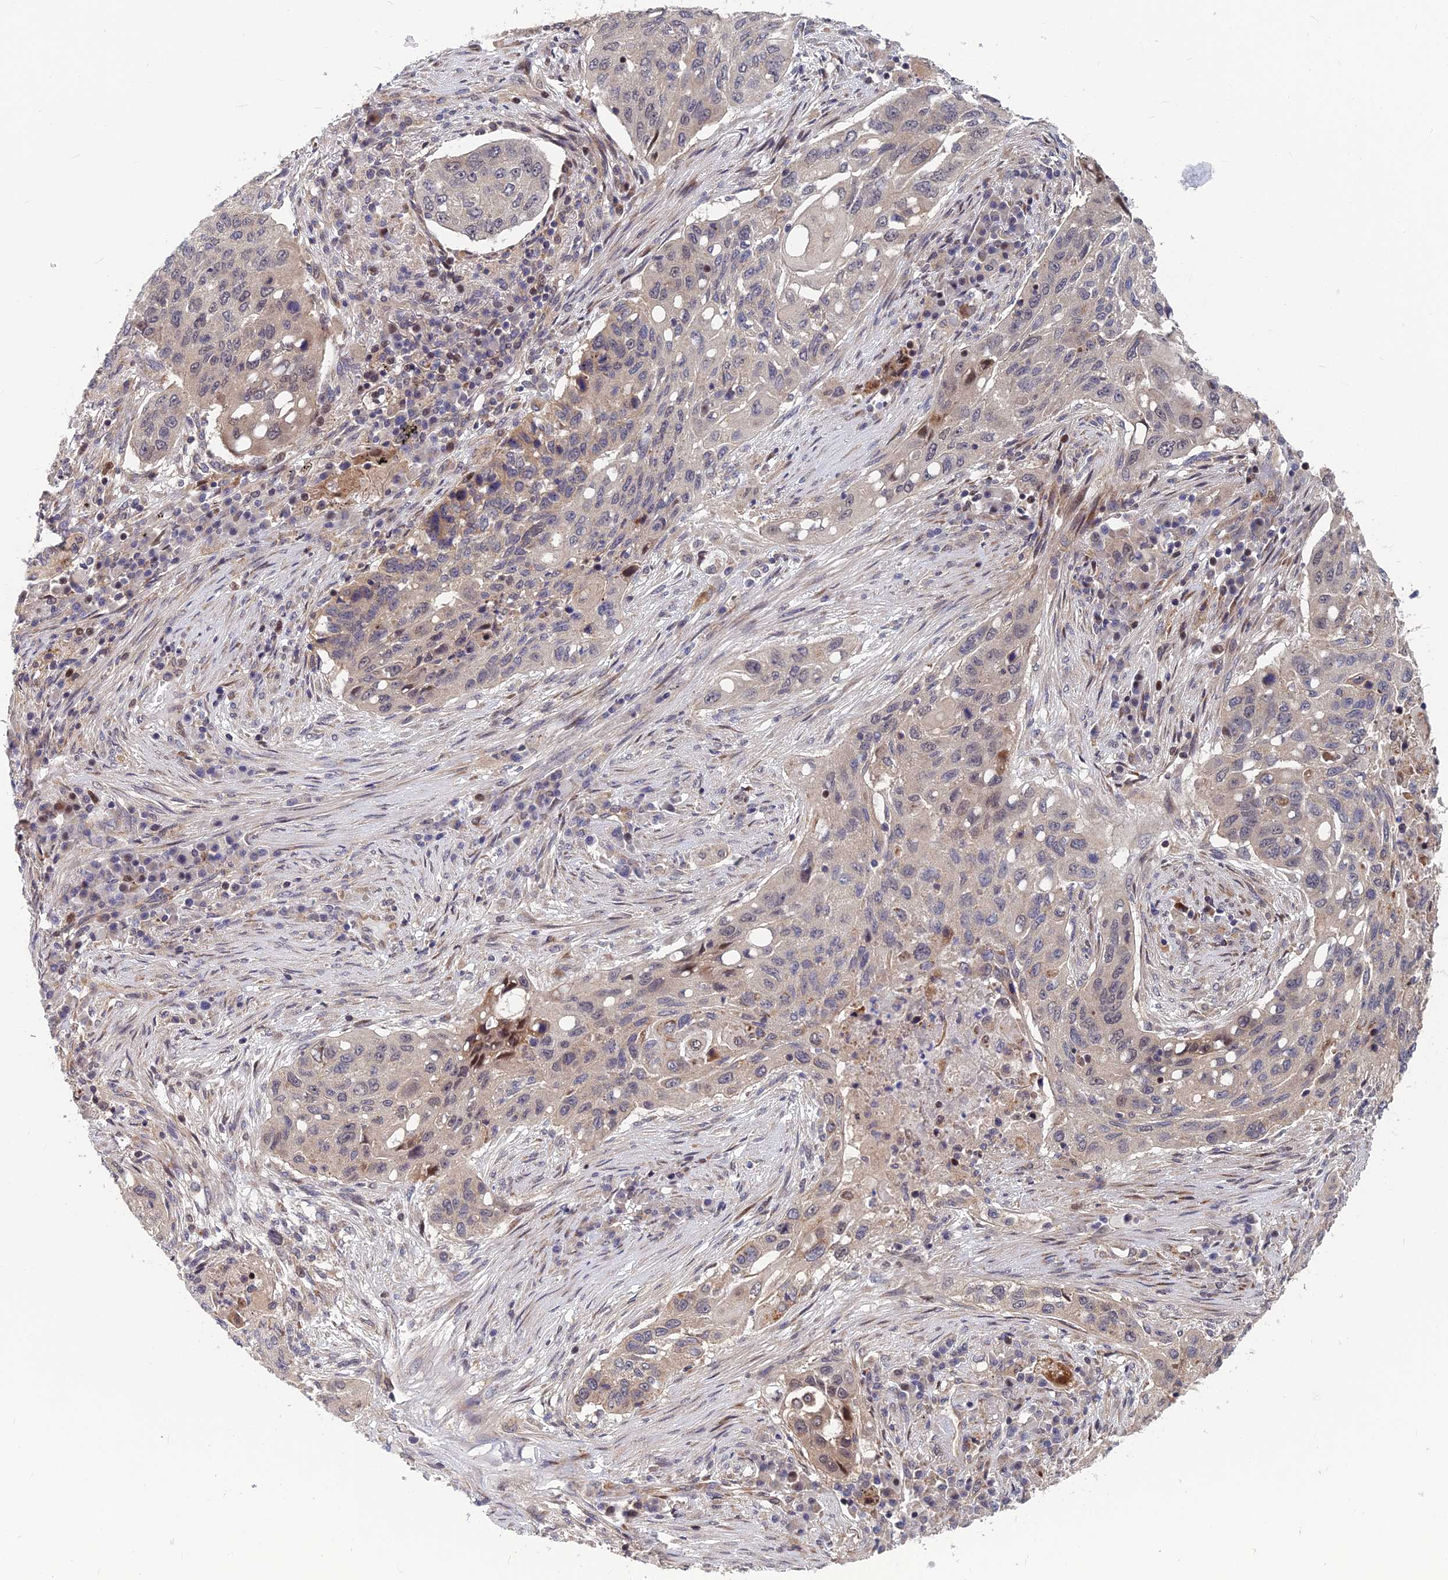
{"staining": {"intensity": "weak", "quantity": "25%-75%", "location": "cytoplasmic/membranous,nuclear"}, "tissue": "lung cancer", "cell_type": "Tumor cells", "image_type": "cancer", "snomed": [{"axis": "morphology", "description": "Squamous cell carcinoma, NOS"}, {"axis": "topography", "description": "Lung"}], "caption": "High-magnification brightfield microscopy of lung cancer stained with DAB (brown) and counterstained with hematoxylin (blue). tumor cells exhibit weak cytoplasmic/membranous and nuclear positivity is seen in approximately25%-75% of cells.", "gene": "COMMD2", "patient": {"sex": "female", "age": 63}}